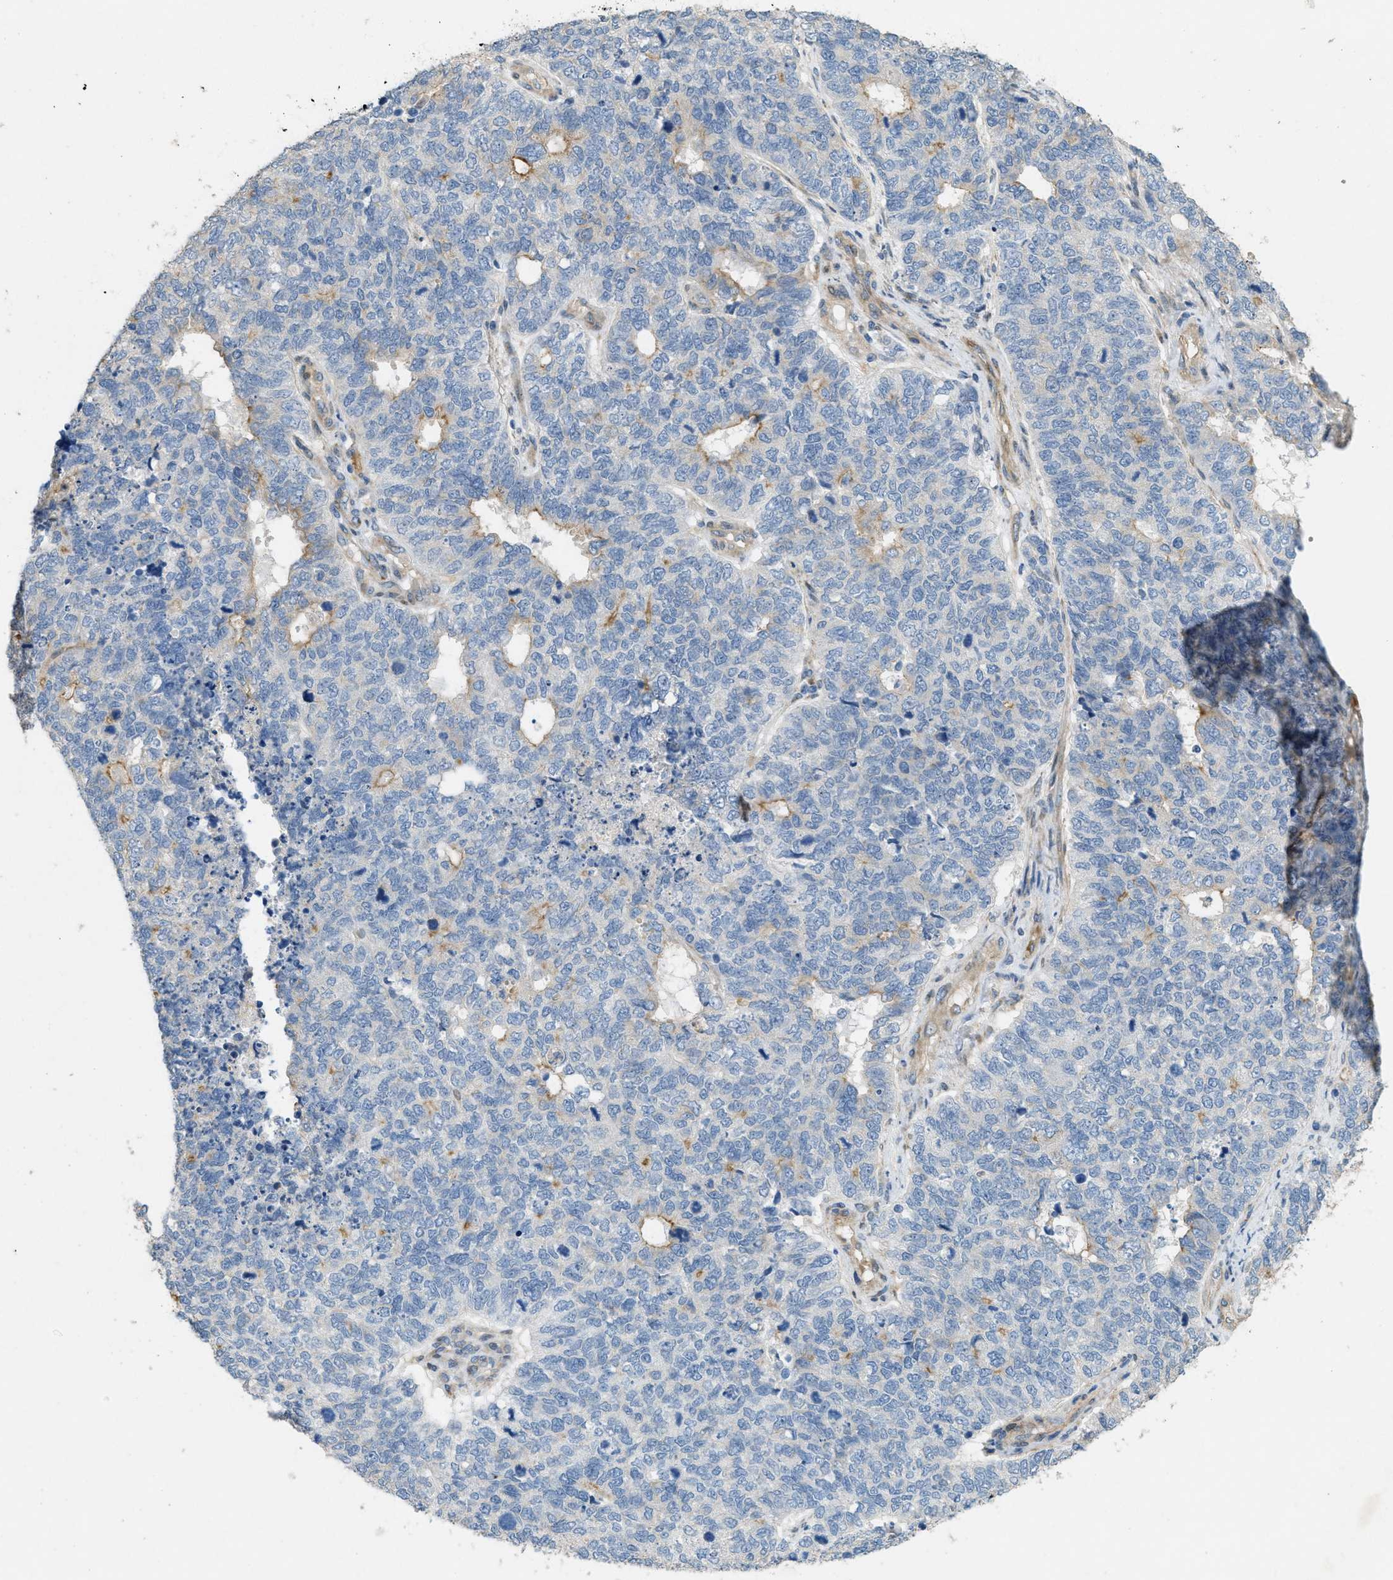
{"staining": {"intensity": "weak", "quantity": "<25%", "location": "cytoplasmic/membranous"}, "tissue": "cervical cancer", "cell_type": "Tumor cells", "image_type": "cancer", "snomed": [{"axis": "morphology", "description": "Squamous cell carcinoma, NOS"}, {"axis": "topography", "description": "Cervix"}], "caption": "Tumor cells are negative for protein expression in human cervical cancer.", "gene": "ADCY5", "patient": {"sex": "female", "age": 63}}